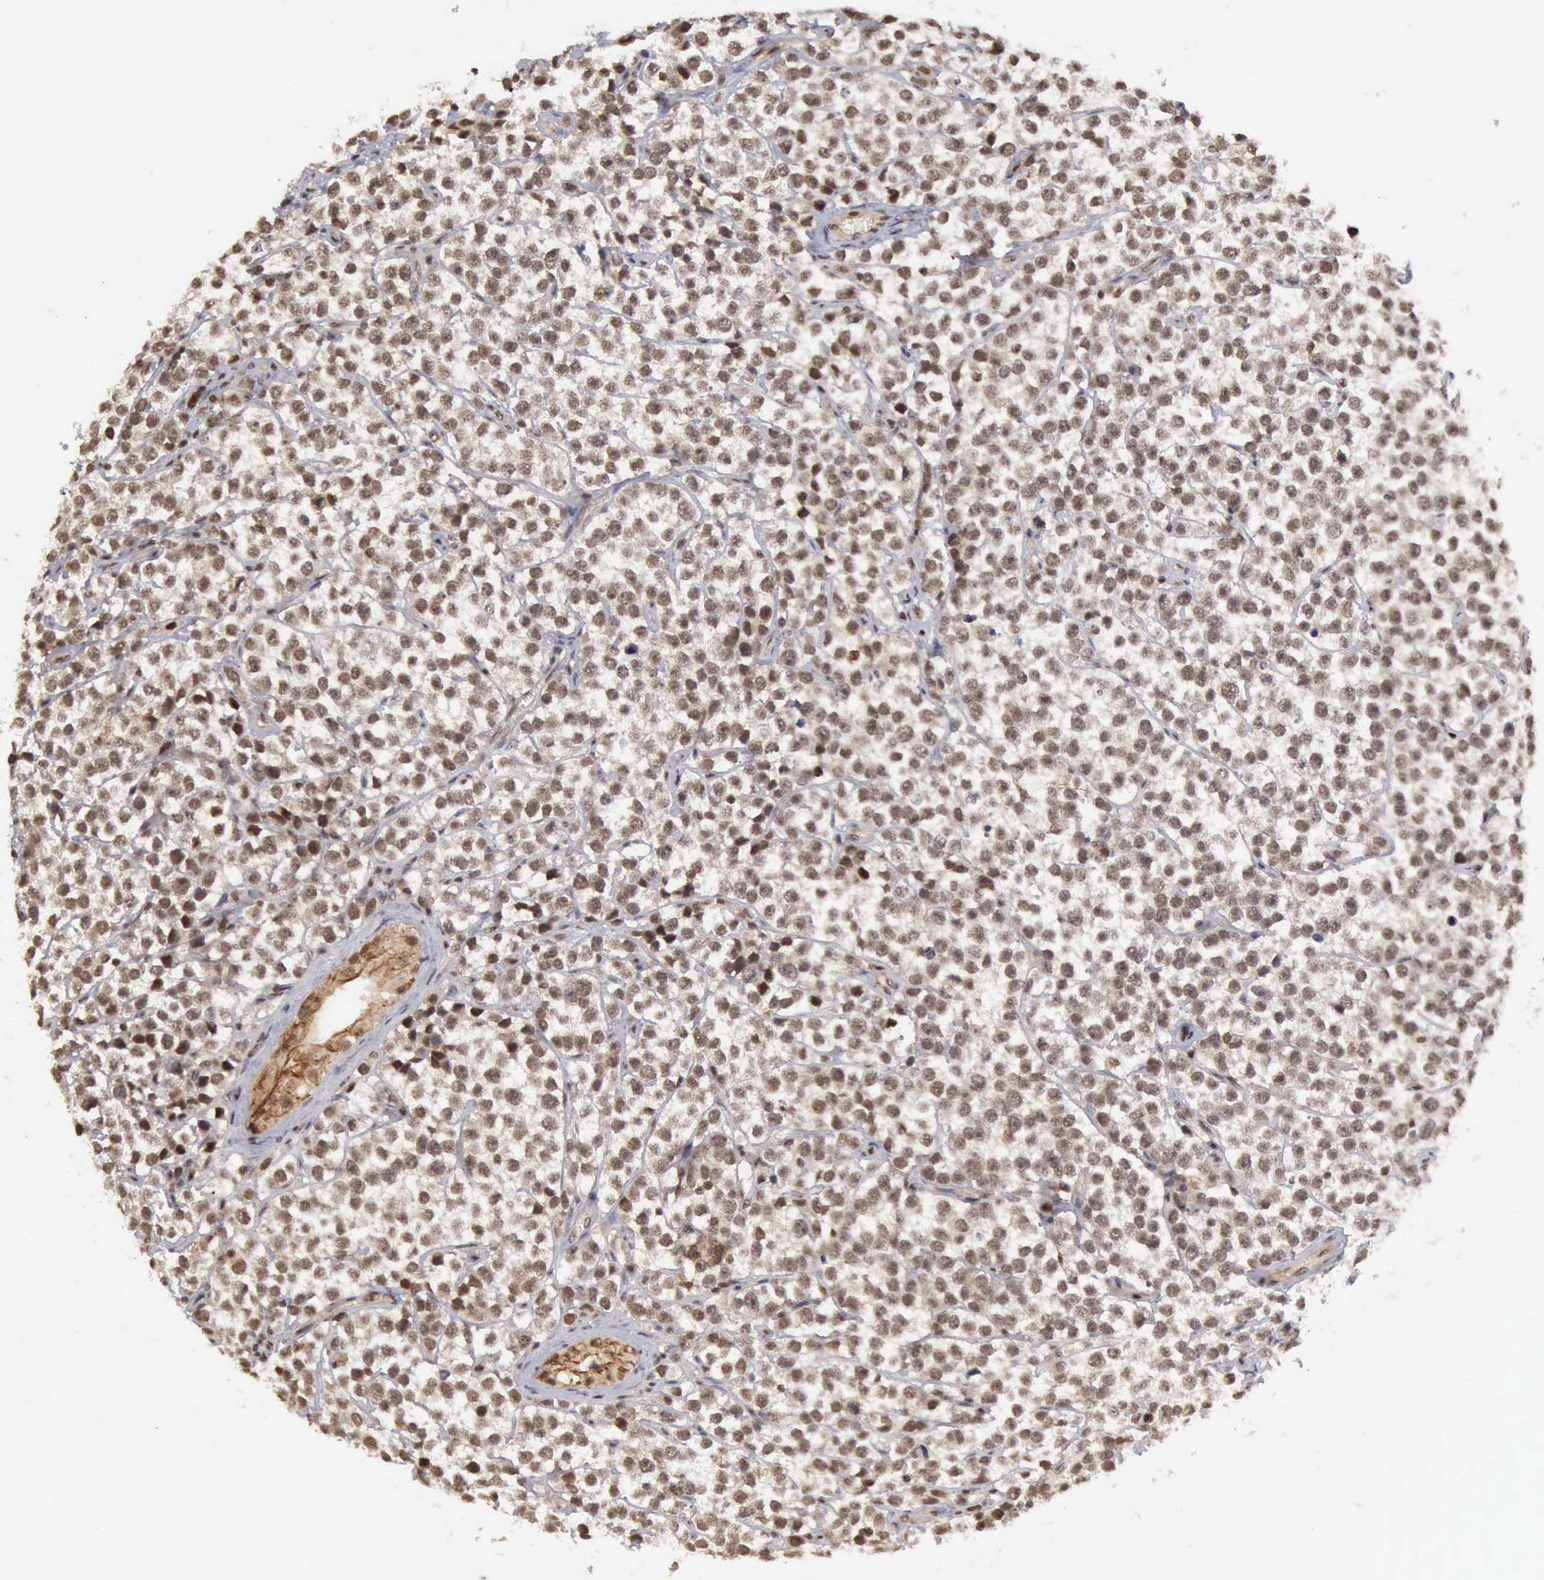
{"staining": {"intensity": "moderate", "quantity": ">75%", "location": "nuclear"}, "tissue": "testis cancer", "cell_type": "Tumor cells", "image_type": "cancer", "snomed": [{"axis": "morphology", "description": "Seminoma, NOS"}, {"axis": "topography", "description": "Testis"}], "caption": "About >75% of tumor cells in human testis cancer exhibit moderate nuclear protein positivity as visualized by brown immunohistochemical staining.", "gene": "CDKN2A", "patient": {"sex": "male", "age": 25}}